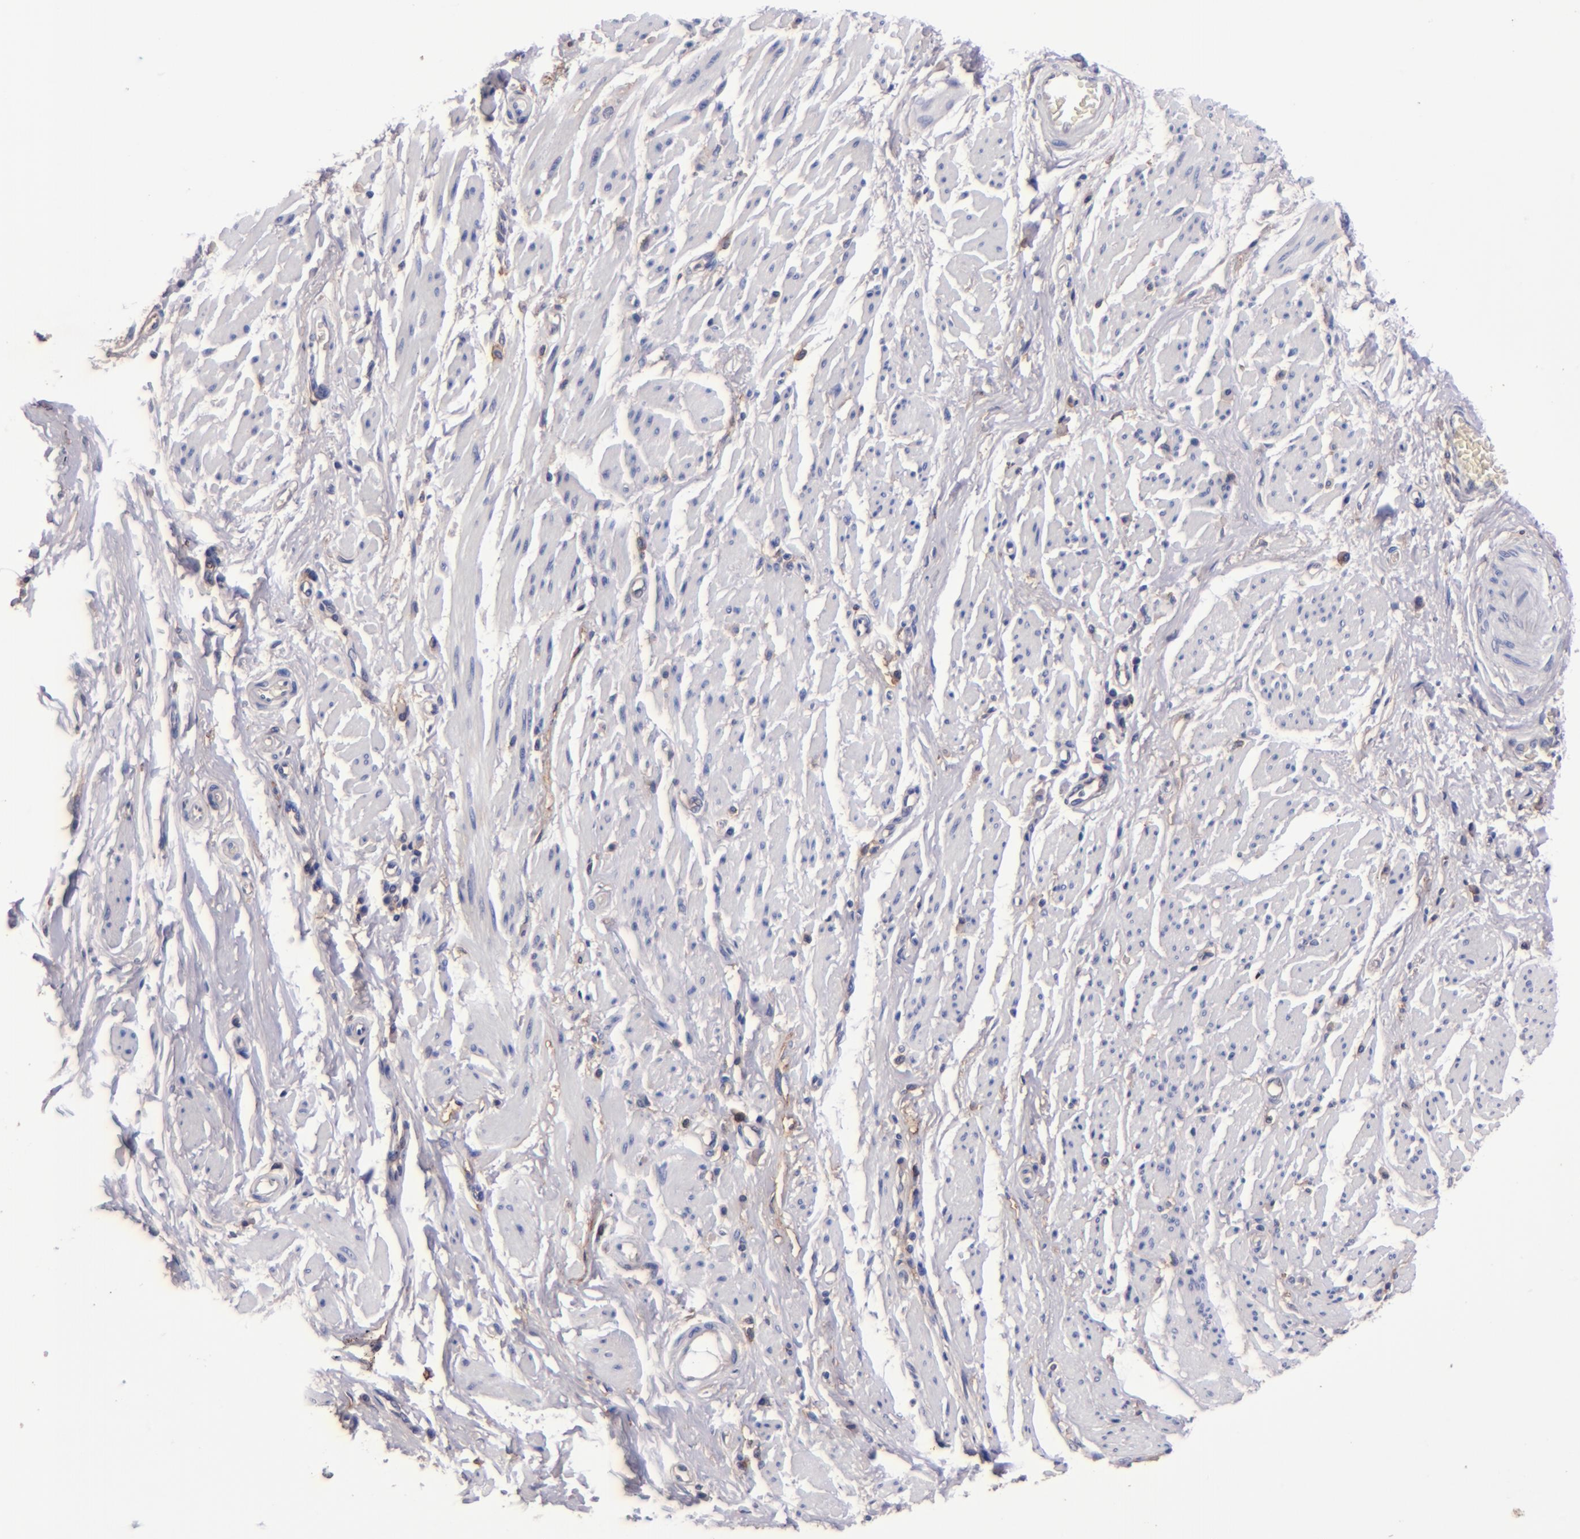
{"staining": {"intensity": "weak", "quantity": "<25%", "location": "cytoplasmic/membranous"}, "tissue": "esophagus", "cell_type": "Squamous epithelial cells", "image_type": "normal", "snomed": [{"axis": "morphology", "description": "Normal tissue, NOS"}, {"axis": "topography", "description": "Esophagus"}], "caption": "Immunohistochemical staining of normal esophagus demonstrates no significant positivity in squamous epithelial cells. The staining is performed using DAB brown chromogen with nuclei counter-stained in using hematoxylin.", "gene": "SIRPA", "patient": {"sex": "male", "age": 70}}